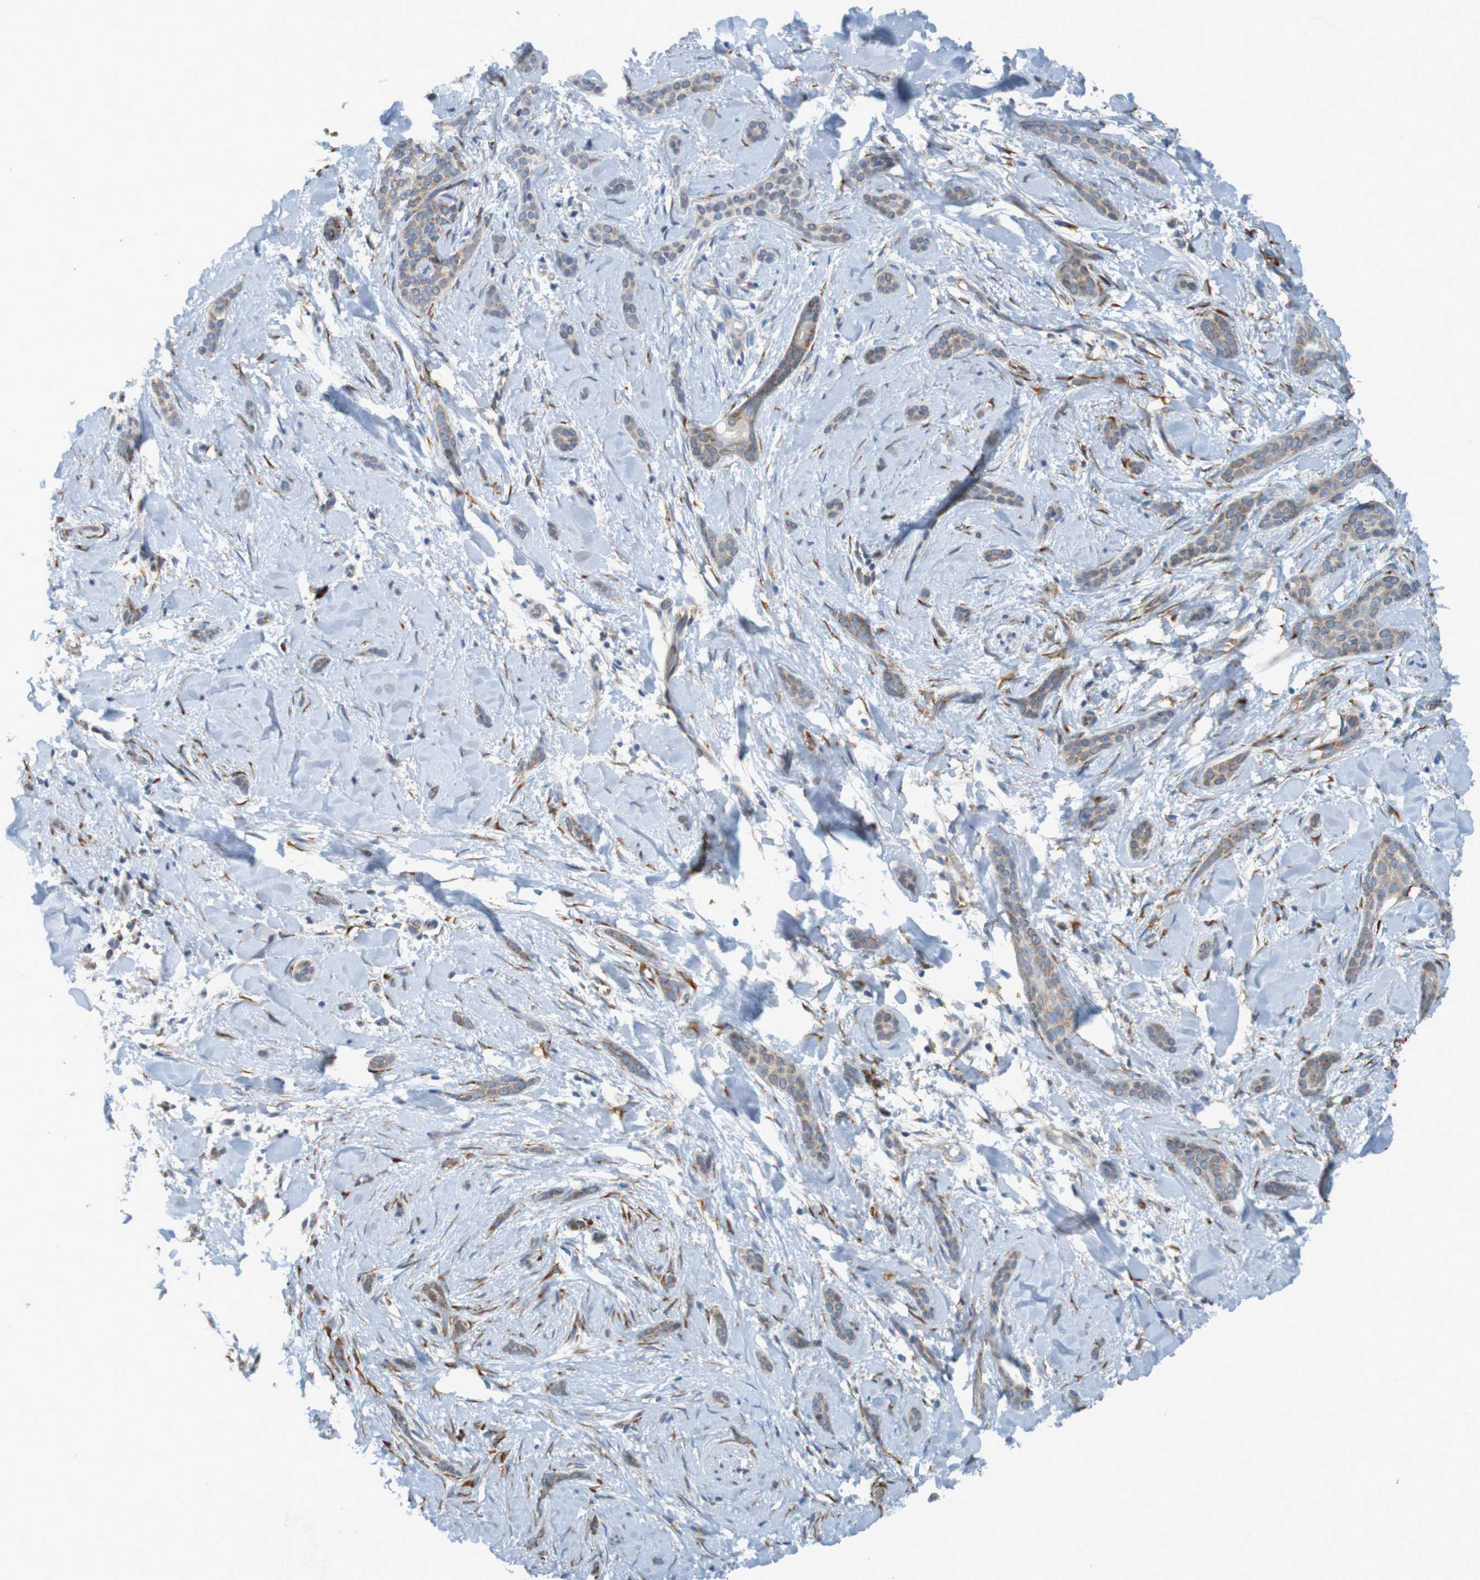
{"staining": {"intensity": "weak", "quantity": "25%-75%", "location": "cytoplasmic/membranous"}, "tissue": "skin cancer", "cell_type": "Tumor cells", "image_type": "cancer", "snomed": [{"axis": "morphology", "description": "Basal cell carcinoma"}, {"axis": "morphology", "description": "Adnexal tumor, benign"}, {"axis": "topography", "description": "Skin"}], "caption": "Skin basal cell carcinoma tissue exhibits weak cytoplasmic/membranous expression in about 25%-75% of tumor cells, visualized by immunohistochemistry.", "gene": "SSR1", "patient": {"sex": "female", "age": 42}}